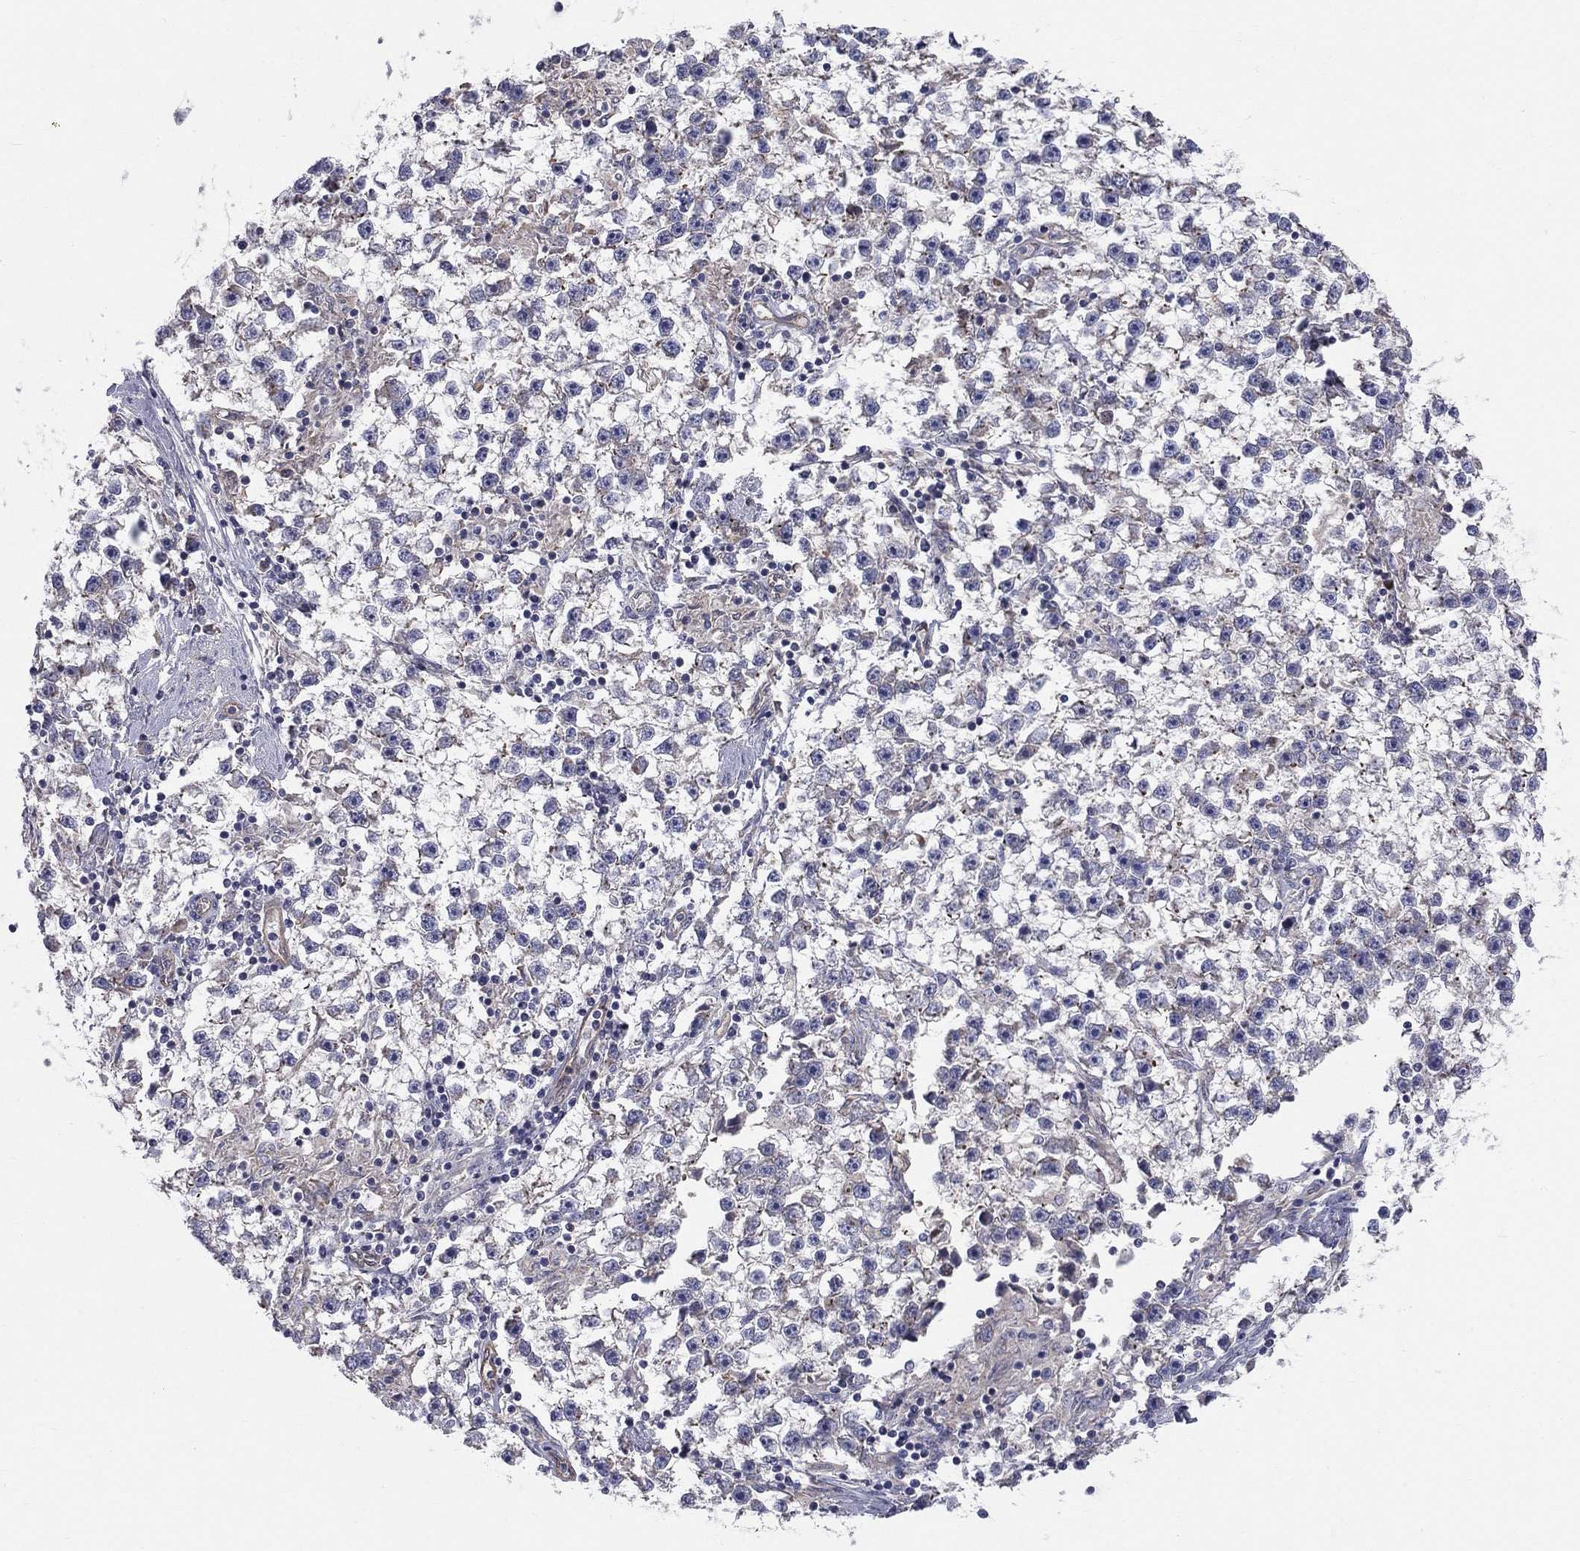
{"staining": {"intensity": "negative", "quantity": "none", "location": "none"}, "tissue": "testis cancer", "cell_type": "Tumor cells", "image_type": "cancer", "snomed": [{"axis": "morphology", "description": "Seminoma, NOS"}, {"axis": "topography", "description": "Testis"}], "caption": "There is no significant staining in tumor cells of seminoma (testis). Brightfield microscopy of IHC stained with DAB (brown) and hematoxylin (blue), captured at high magnification.", "gene": "EMP2", "patient": {"sex": "male", "age": 59}}